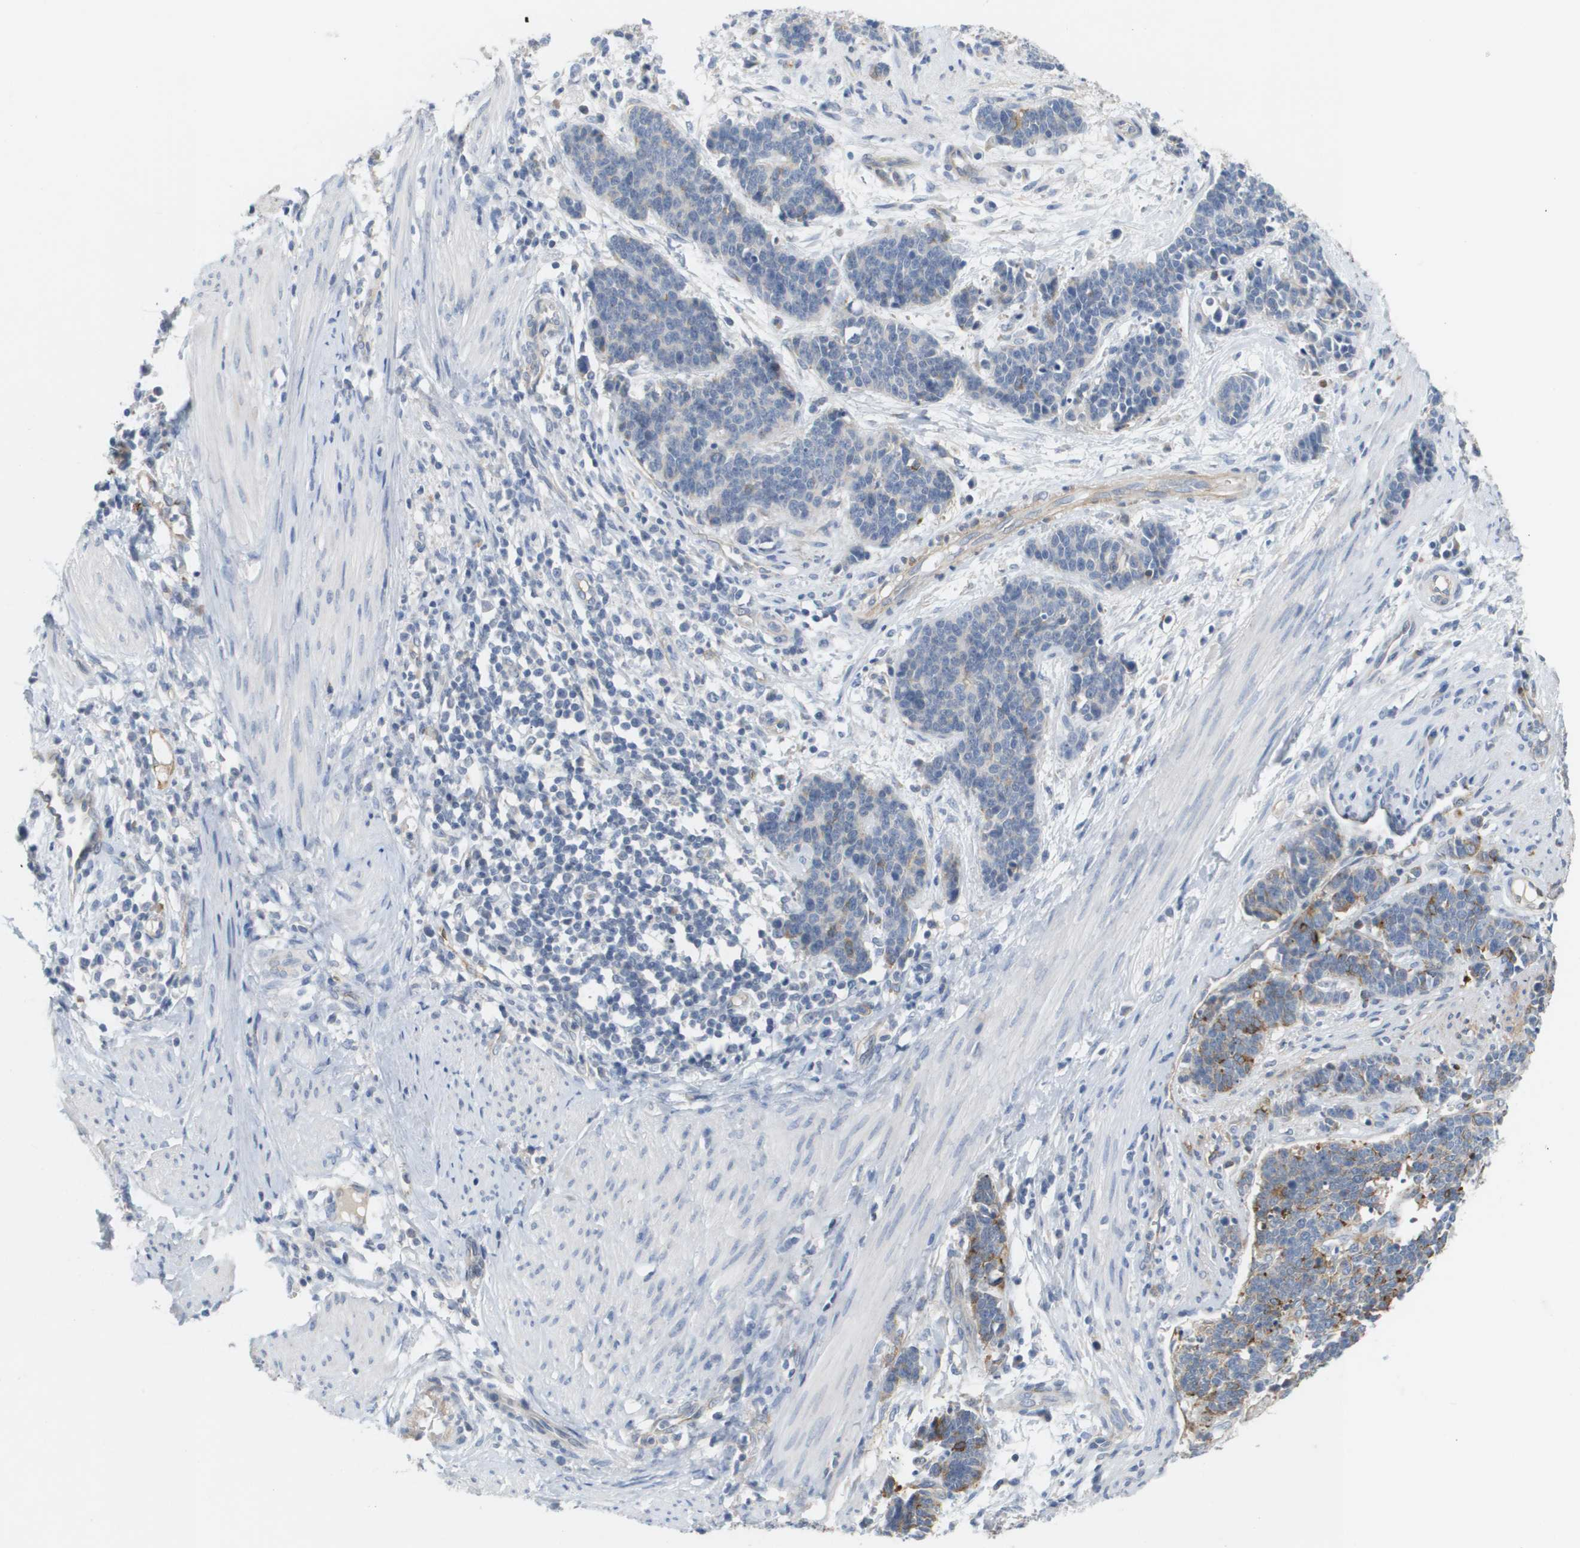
{"staining": {"intensity": "moderate", "quantity": "<25%", "location": "cytoplasmic/membranous"}, "tissue": "cervical cancer", "cell_type": "Tumor cells", "image_type": "cancer", "snomed": [{"axis": "morphology", "description": "Squamous cell carcinoma, NOS"}, {"axis": "topography", "description": "Cervix"}], "caption": "Brown immunohistochemical staining in cervical squamous cell carcinoma shows moderate cytoplasmic/membranous staining in about <25% of tumor cells. (Stains: DAB (3,3'-diaminobenzidine) in brown, nuclei in blue, Microscopy: brightfield microscopy at high magnification).", "gene": "ANGPT2", "patient": {"sex": "female", "age": 35}}